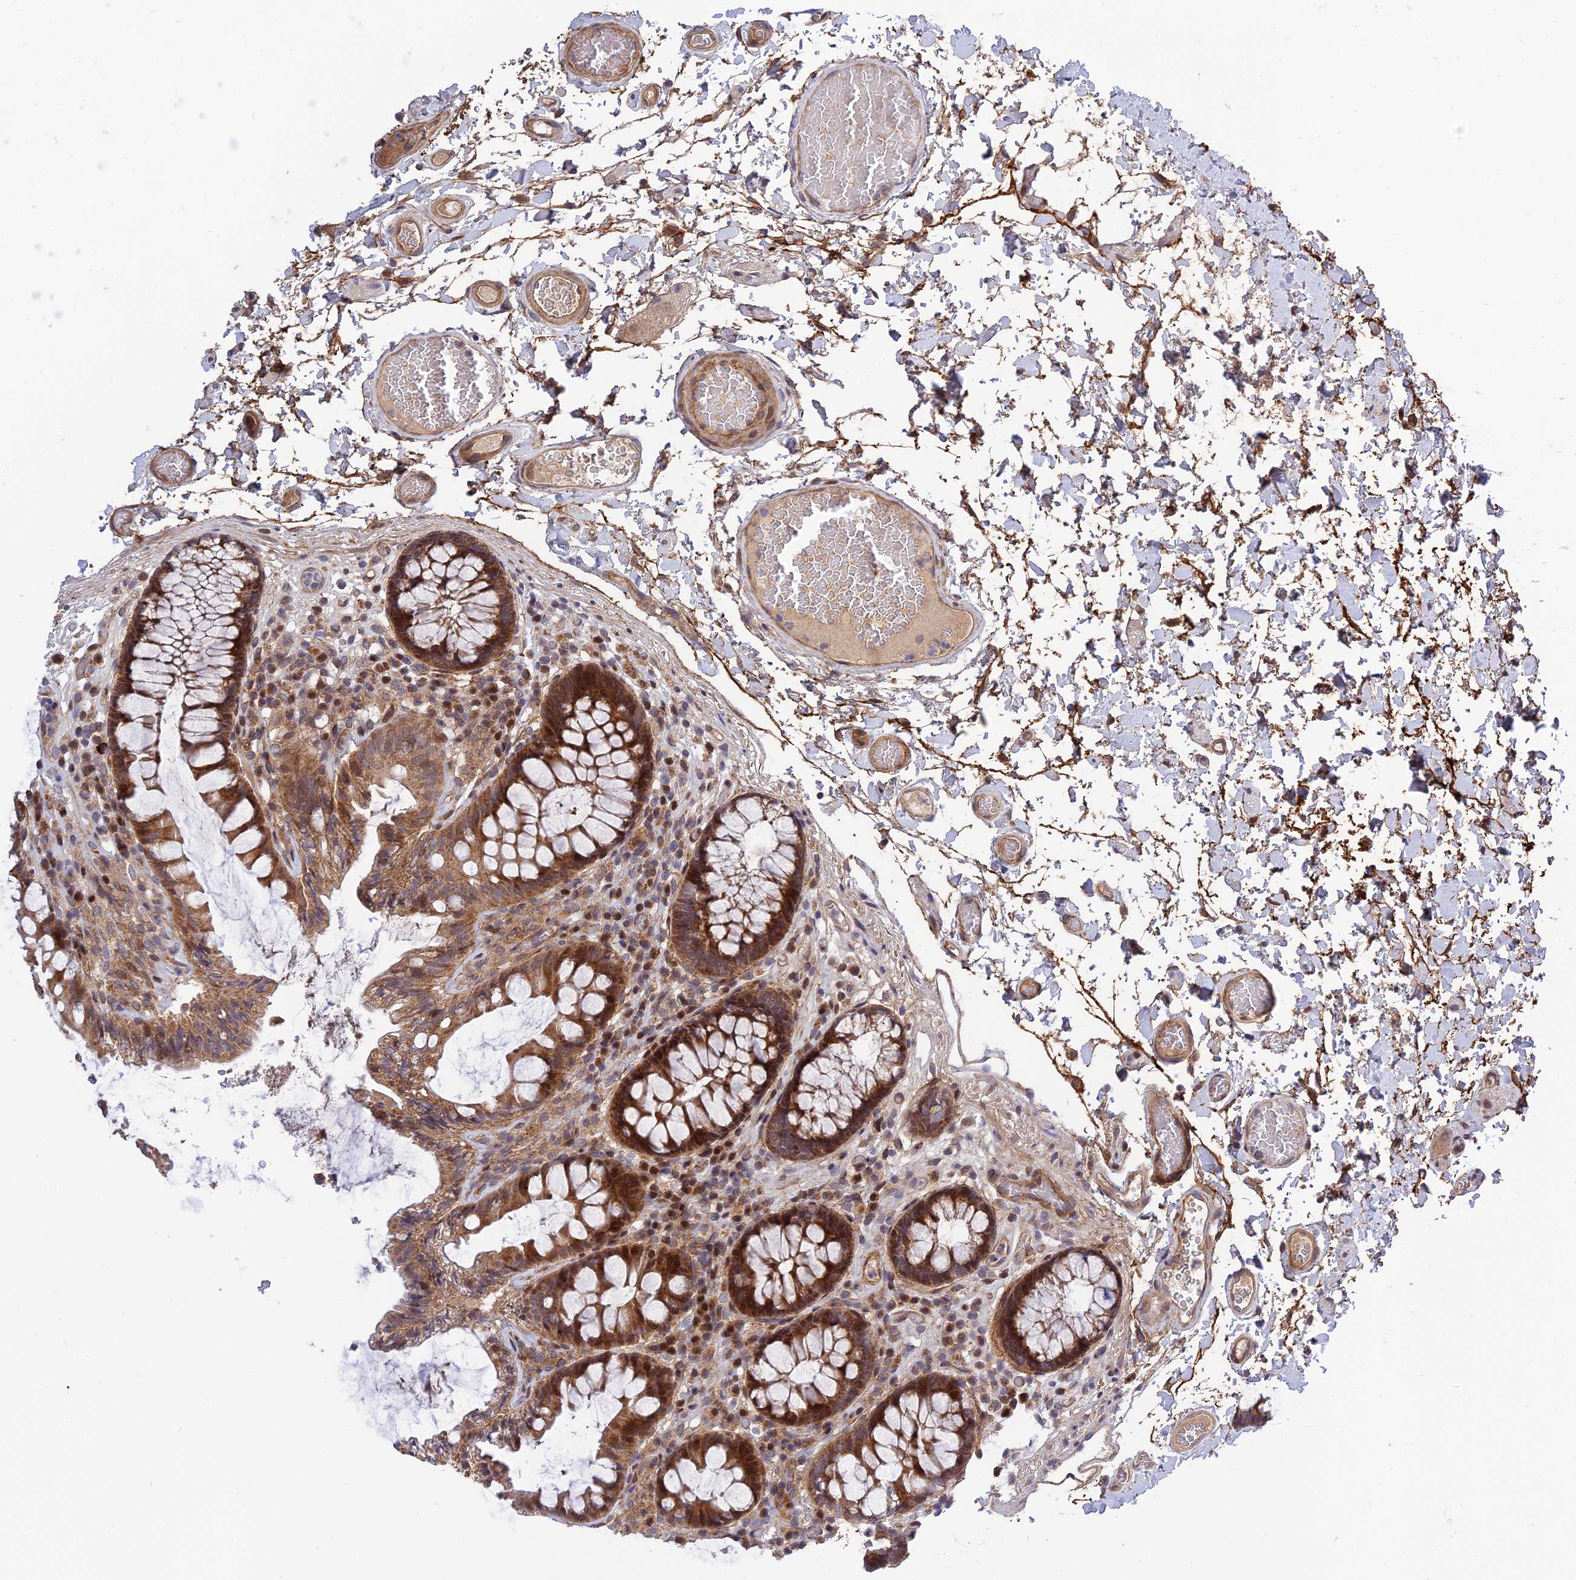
{"staining": {"intensity": "moderate", "quantity": ">75%", "location": "cytoplasmic/membranous"}, "tissue": "colon", "cell_type": "Endothelial cells", "image_type": "normal", "snomed": [{"axis": "morphology", "description": "Normal tissue, NOS"}, {"axis": "topography", "description": "Colon"}], "caption": "Immunohistochemical staining of unremarkable colon reveals moderate cytoplasmic/membranous protein staining in about >75% of endothelial cells. The staining was performed using DAB (3,3'-diaminobenzidine) to visualize the protein expression in brown, while the nuclei were stained in blue with hematoxylin (Magnification: 20x).", "gene": "PLEKHG2", "patient": {"sex": "male", "age": 84}}